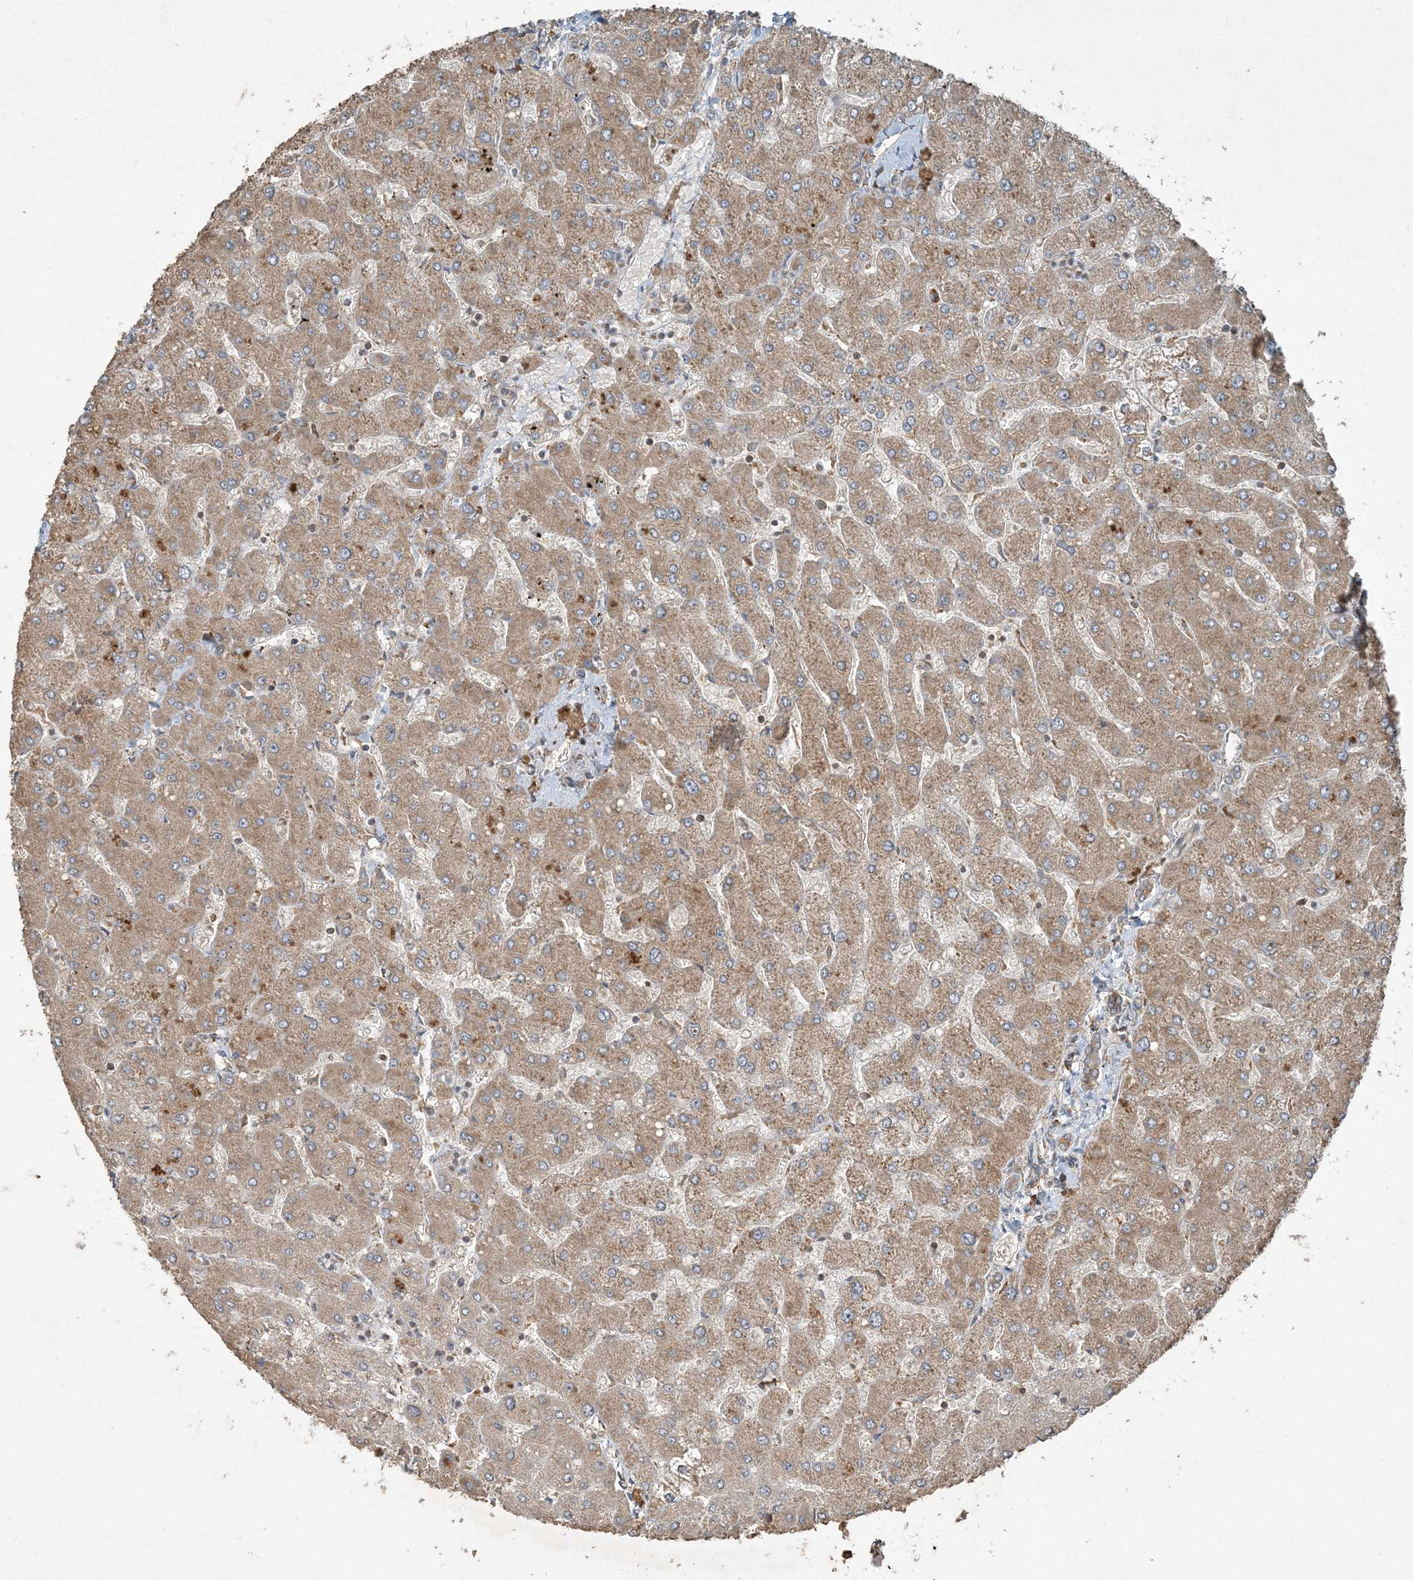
{"staining": {"intensity": "moderate", "quantity": ">75%", "location": "cytoplasmic/membranous"}, "tissue": "liver", "cell_type": "Cholangiocytes", "image_type": "normal", "snomed": [{"axis": "morphology", "description": "Normal tissue, NOS"}, {"axis": "topography", "description": "Liver"}], "caption": "Protein staining of unremarkable liver shows moderate cytoplasmic/membranous staining in about >75% of cholangiocytes.", "gene": "COMMD8", "patient": {"sex": "male", "age": 55}}